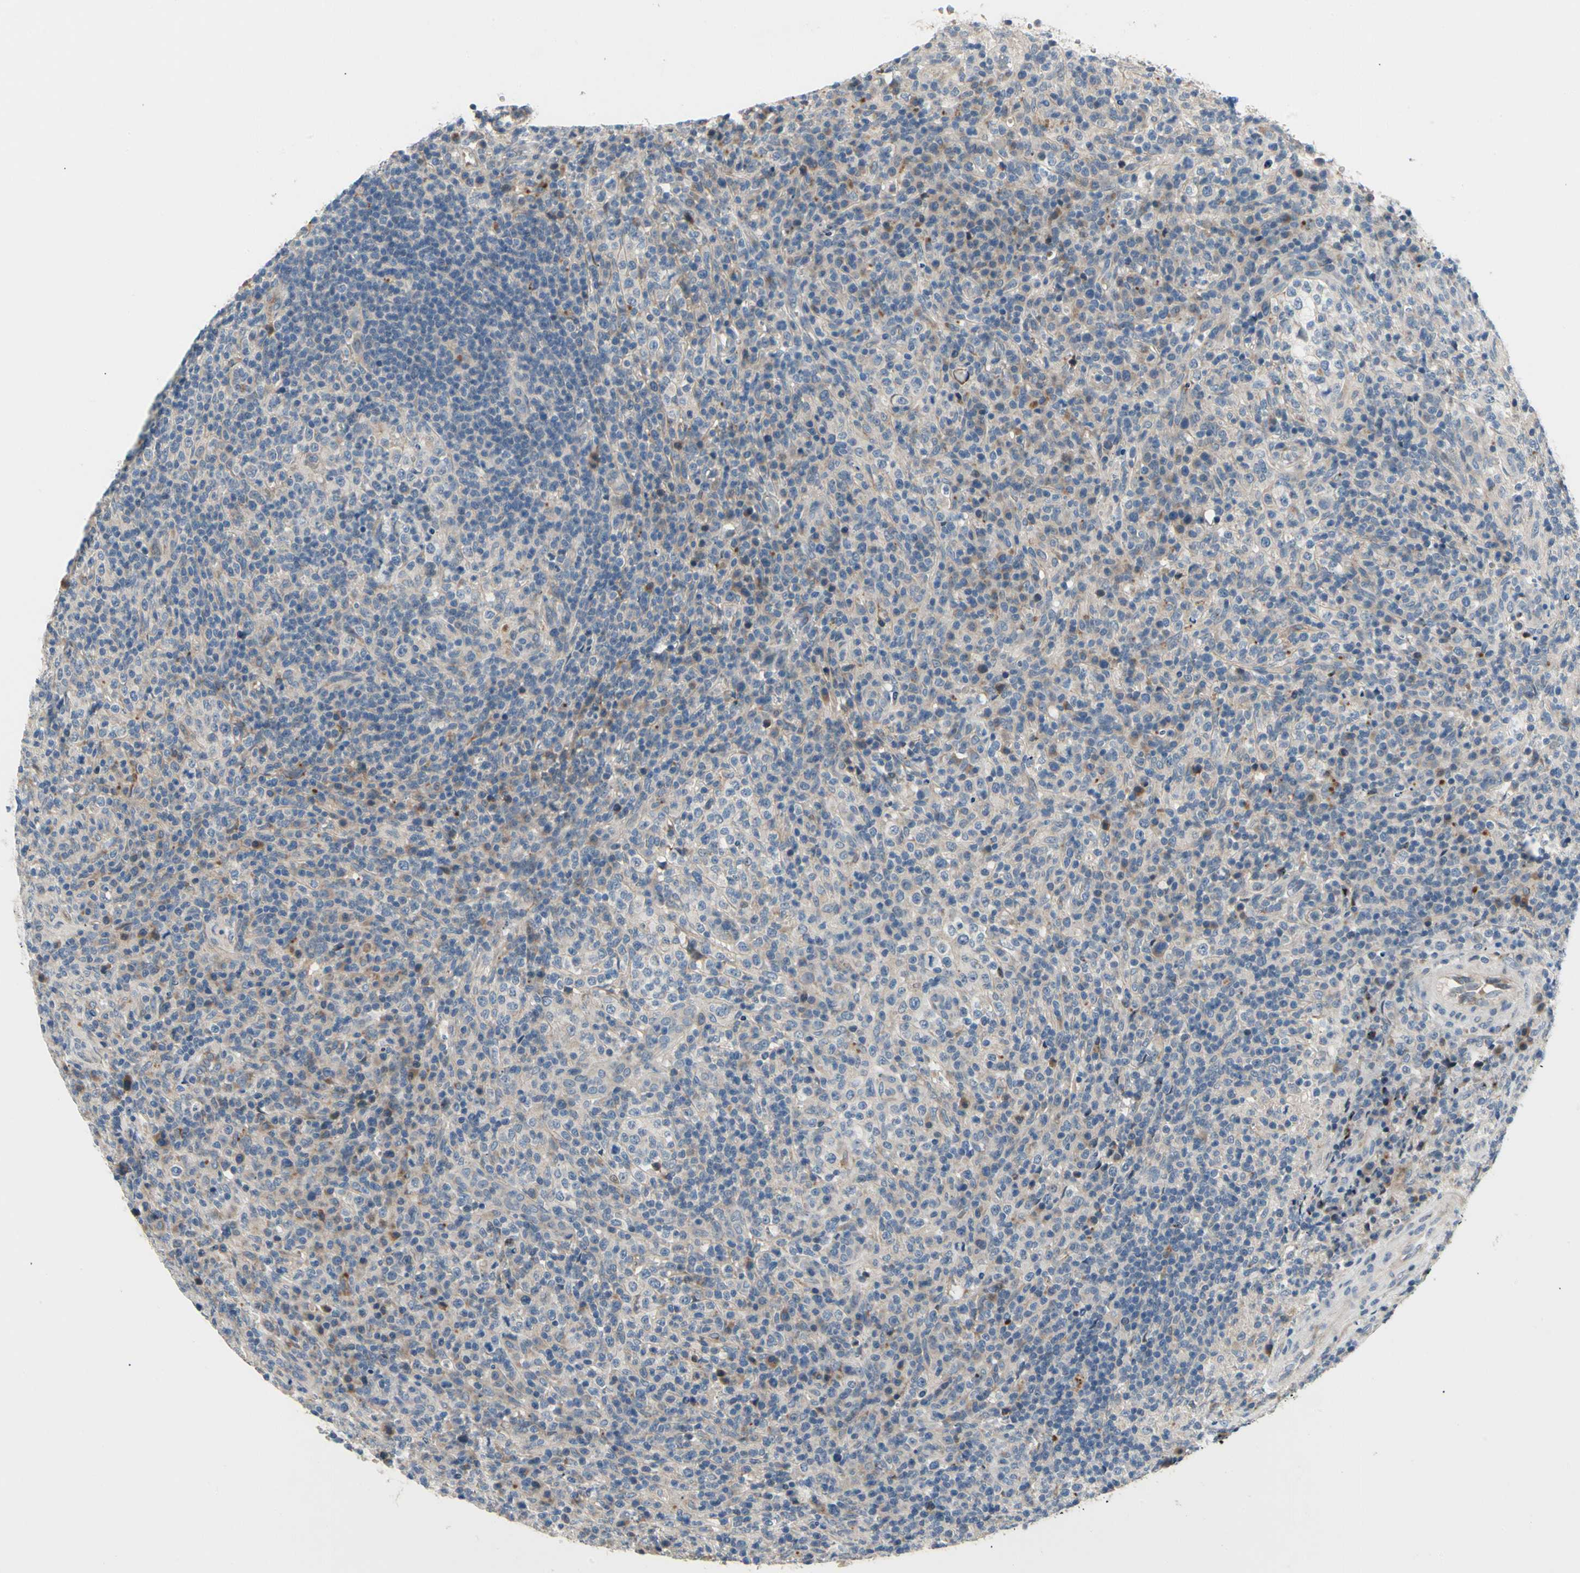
{"staining": {"intensity": "negative", "quantity": "none", "location": "none"}, "tissue": "lymphoma", "cell_type": "Tumor cells", "image_type": "cancer", "snomed": [{"axis": "morphology", "description": "Malignant lymphoma, non-Hodgkin's type, High grade"}, {"axis": "topography", "description": "Lymph node"}], "caption": "Human lymphoma stained for a protein using immunohistochemistry reveals no expression in tumor cells.", "gene": "NFASC", "patient": {"sex": "female", "age": 76}}